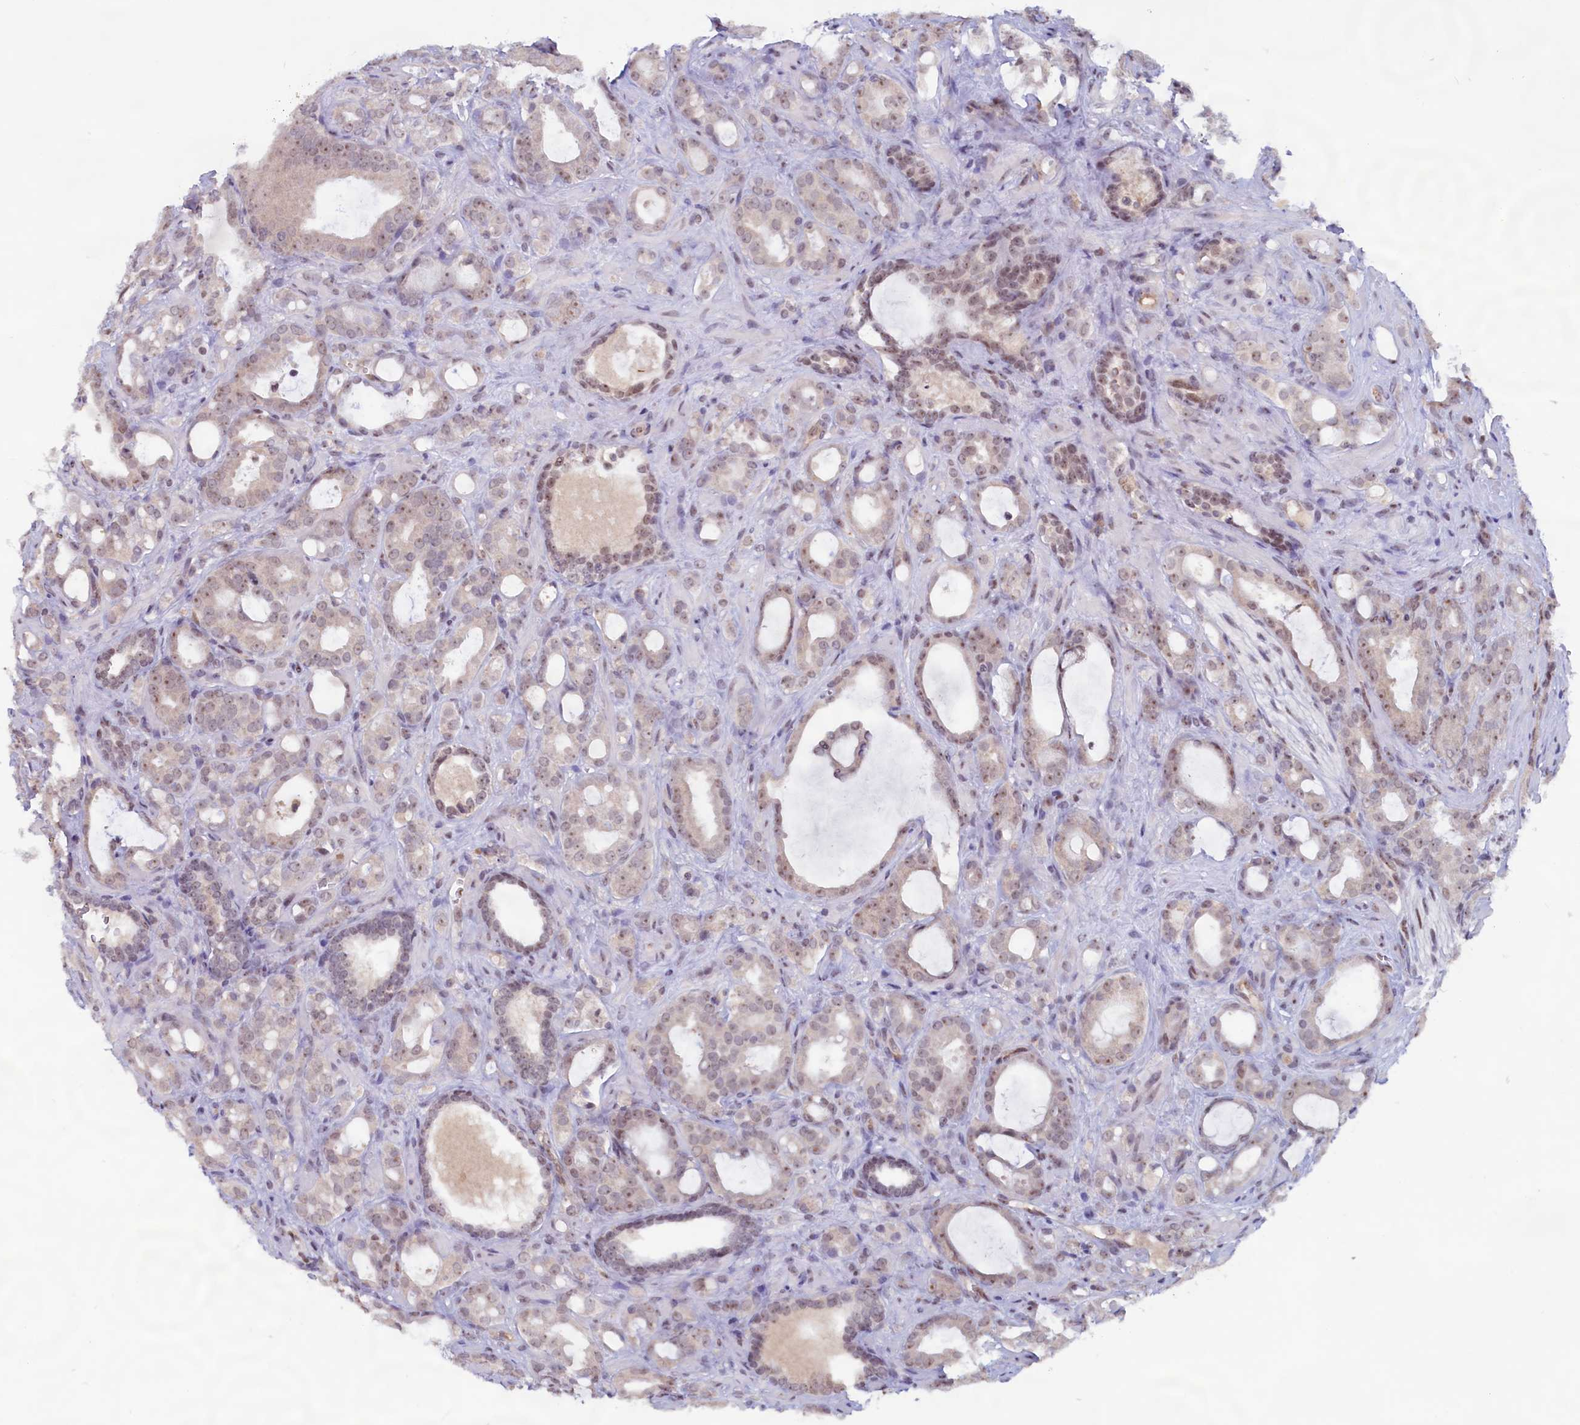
{"staining": {"intensity": "weak", "quantity": "25%-75%", "location": "nuclear"}, "tissue": "prostate cancer", "cell_type": "Tumor cells", "image_type": "cancer", "snomed": [{"axis": "morphology", "description": "Adenocarcinoma, High grade"}, {"axis": "topography", "description": "Prostate"}], "caption": "High-power microscopy captured an immunohistochemistry (IHC) micrograph of prostate cancer, revealing weak nuclear staining in about 25%-75% of tumor cells.", "gene": "C1D", "patient": {"sex": "male", "age": 72}}